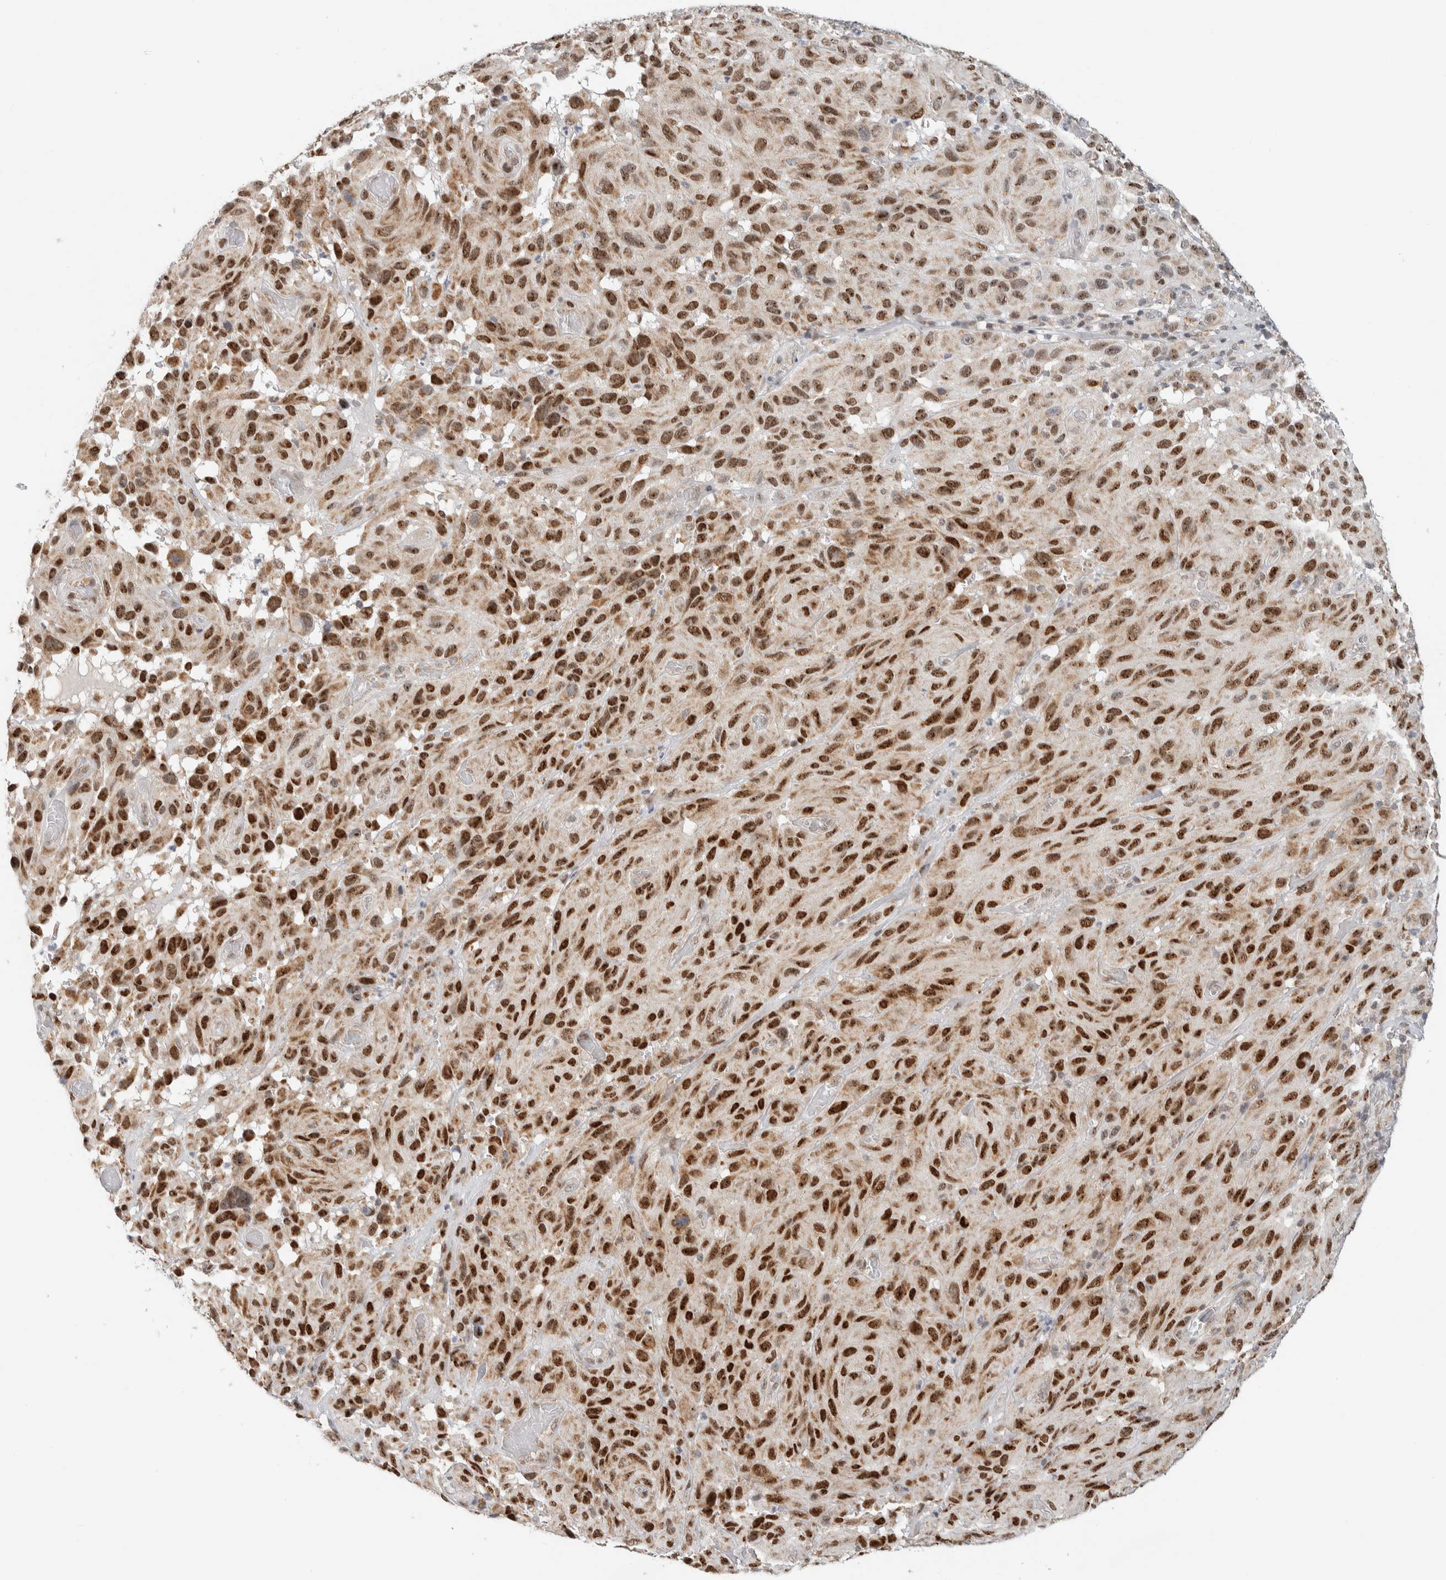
{"staining": {"intensity": "strong", "quantity": ">75%", "location": "nuclear"}, "tissue": "melanoma", "cell_type": "Tumor cells", "image_type": "cancer", "snomed": [{"axis": "morphology", "description": "Malignant melanoma, NOS"}, {"axis": "topography", "description": "Skin"}], "caption": "A photomicrograph of human melanoma stained for a protein exhibits strong nuclear brown staining in tumor cells. Nuclei are stained in blue.", "gene": "TSPAN32", "patient": {"sex": "male", "age": 66}}